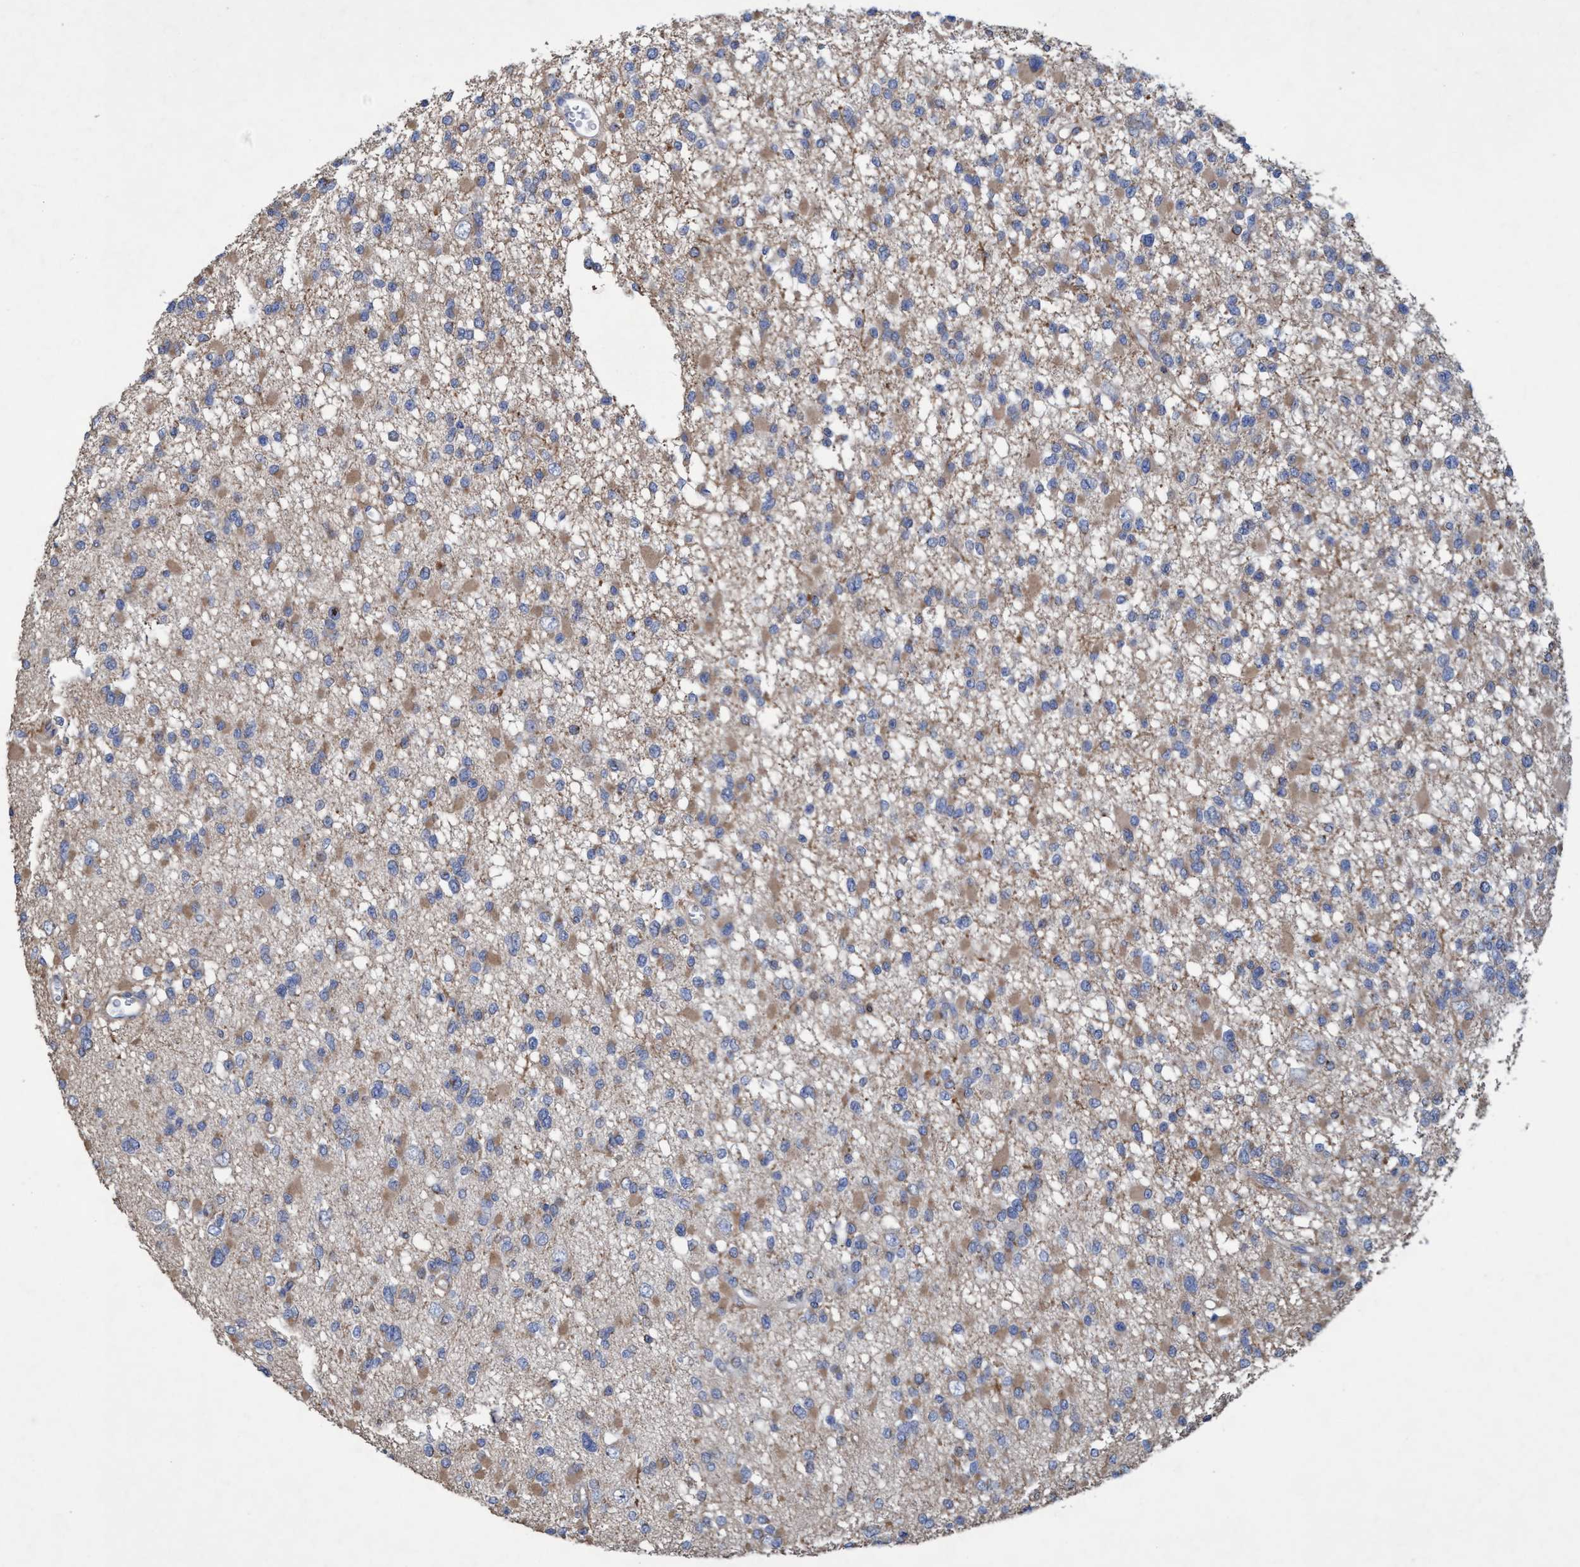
{"staining": {"intensity": "weak", "quantity": ">75%", "location": "cytoplasmic/membranous"}, "tissue": "glioma", "cell_type": "Tumor cells", "image_type": "cancer", "snomed": [{"axis": "morphology", "description": "Glioma, malignant, Low grade"}, {"axis": "topography", "description": "Brain"}], "caption": "The immunohistochemical stain shows weak cytoplasmic/membranous expression in tumor cells of glioma tissue. (DAB (3,3'-diaminobenzidine) IHC, brown staining for protein, blue staining for nuclei).", "gene": "BICD2", "patient": {"sex": "female", "age": 22}}